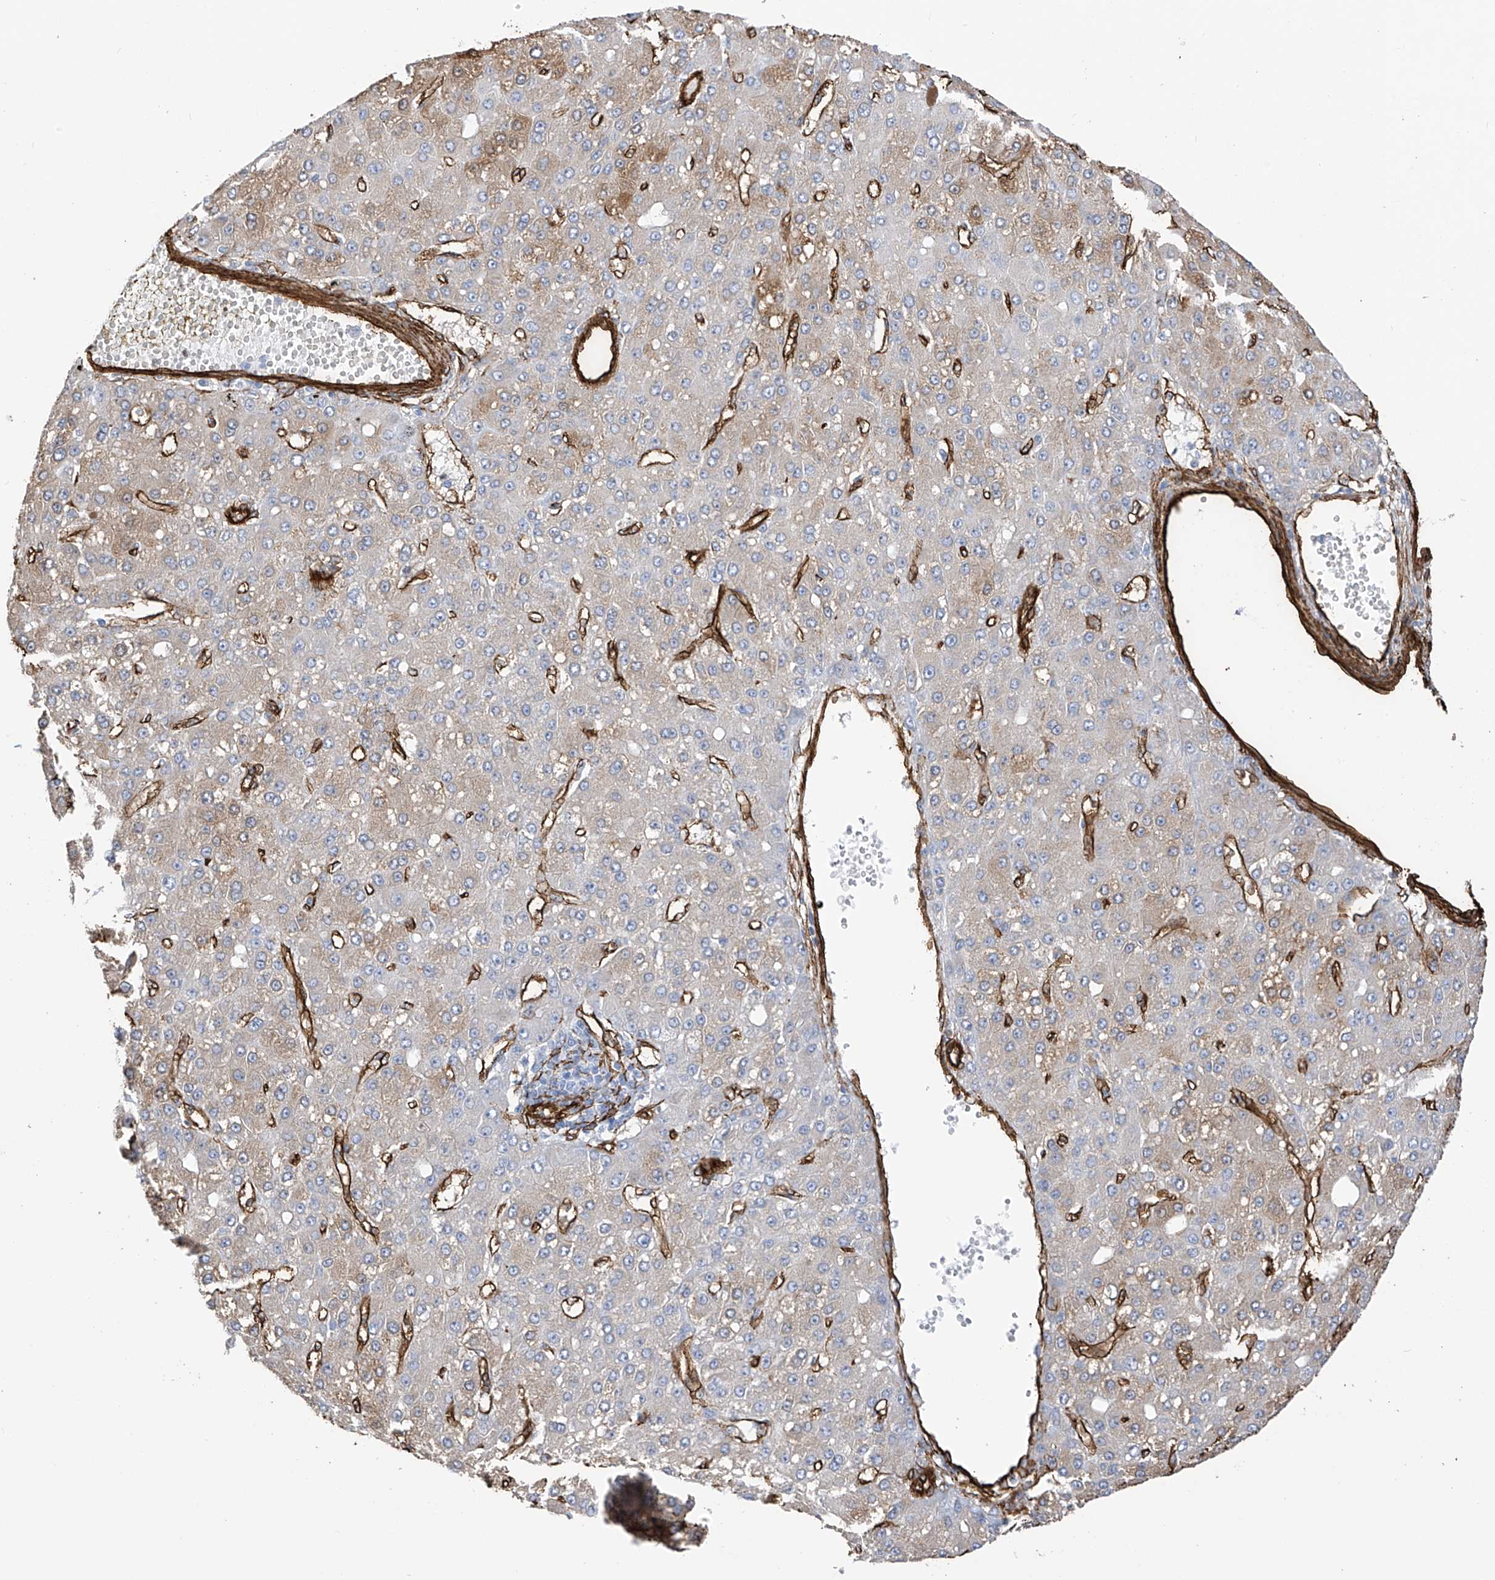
{"staining": {"intensity": "weak", "quantity": "<25%", "location": "cytoplasmic/membranous"}, "tissue": "liver cancer", "cell_type": "Tumor cells", "image_type": "cancer", "snomed": [{"axis": "morphology", "description": "Carcinoma, Hepatocellular, NOS"}, {"axis": "topography", "description": "Liver"}], "caption": "Protein analysis of liver hepatocellular carcinoma reveals no significant staining in tumor cells.", "gene": "UBTD1", "patient": {"sex": "male", "age": 67}}